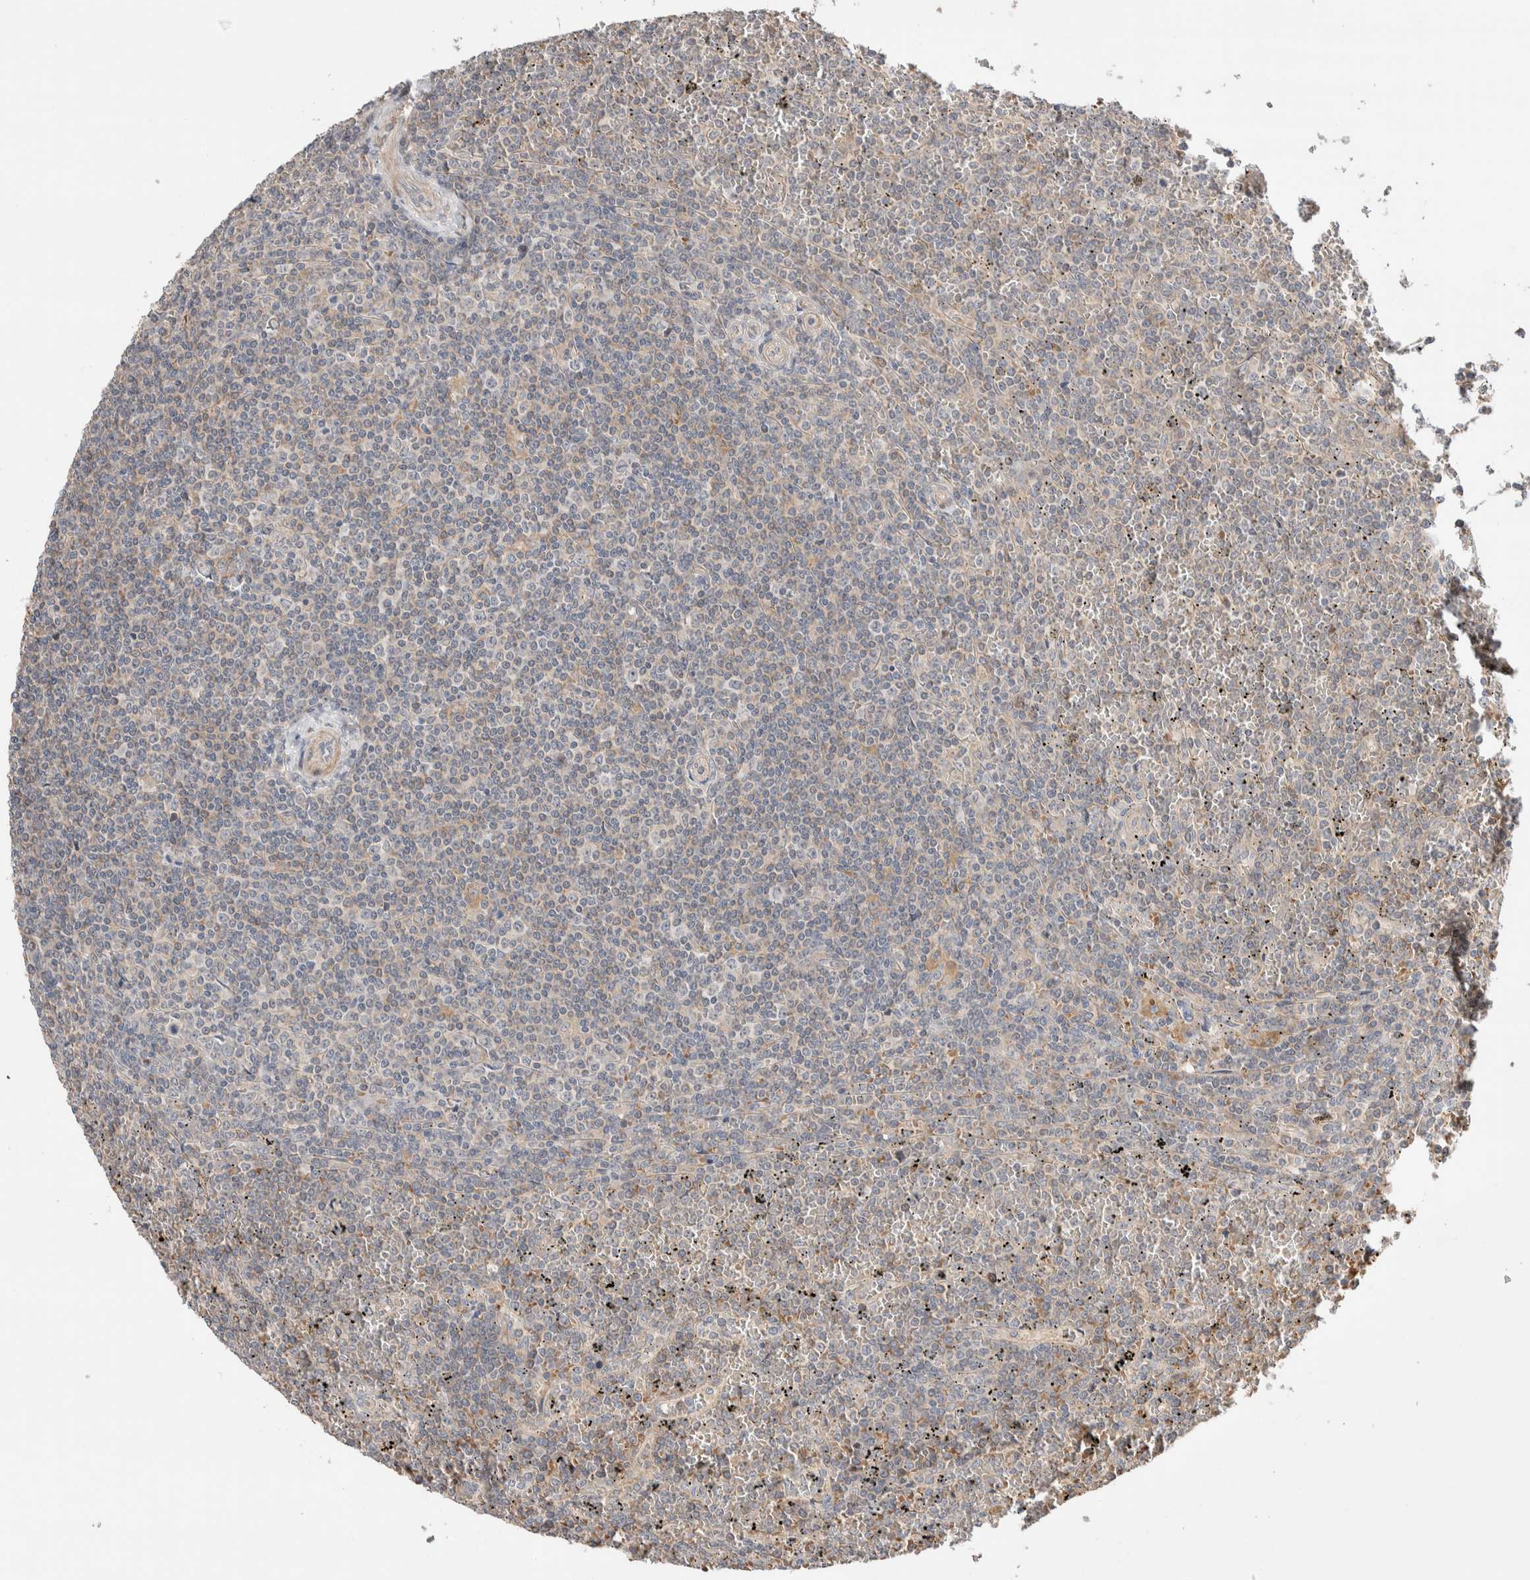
{"staining": {"intensity": "negative", "quantity": "none", "location": "none"}, "tissue": "lymphoma", "cell_type": "Tumor cells", "image_type": "cancer", "snomed": [{"axis": "morphology", "description": "Malignant lymphoma, non-Hodgkin's type, Low grade"}, {"axis": "topography", "description": "Spleen"}], "caption": "Histopathology image shows no significant protein staining in tumor cells of malignant lymphoma, non-Hodgkin's type (low-grade).", "gene": "WDR91", "patient": {"sex": "female", "age": 19}}